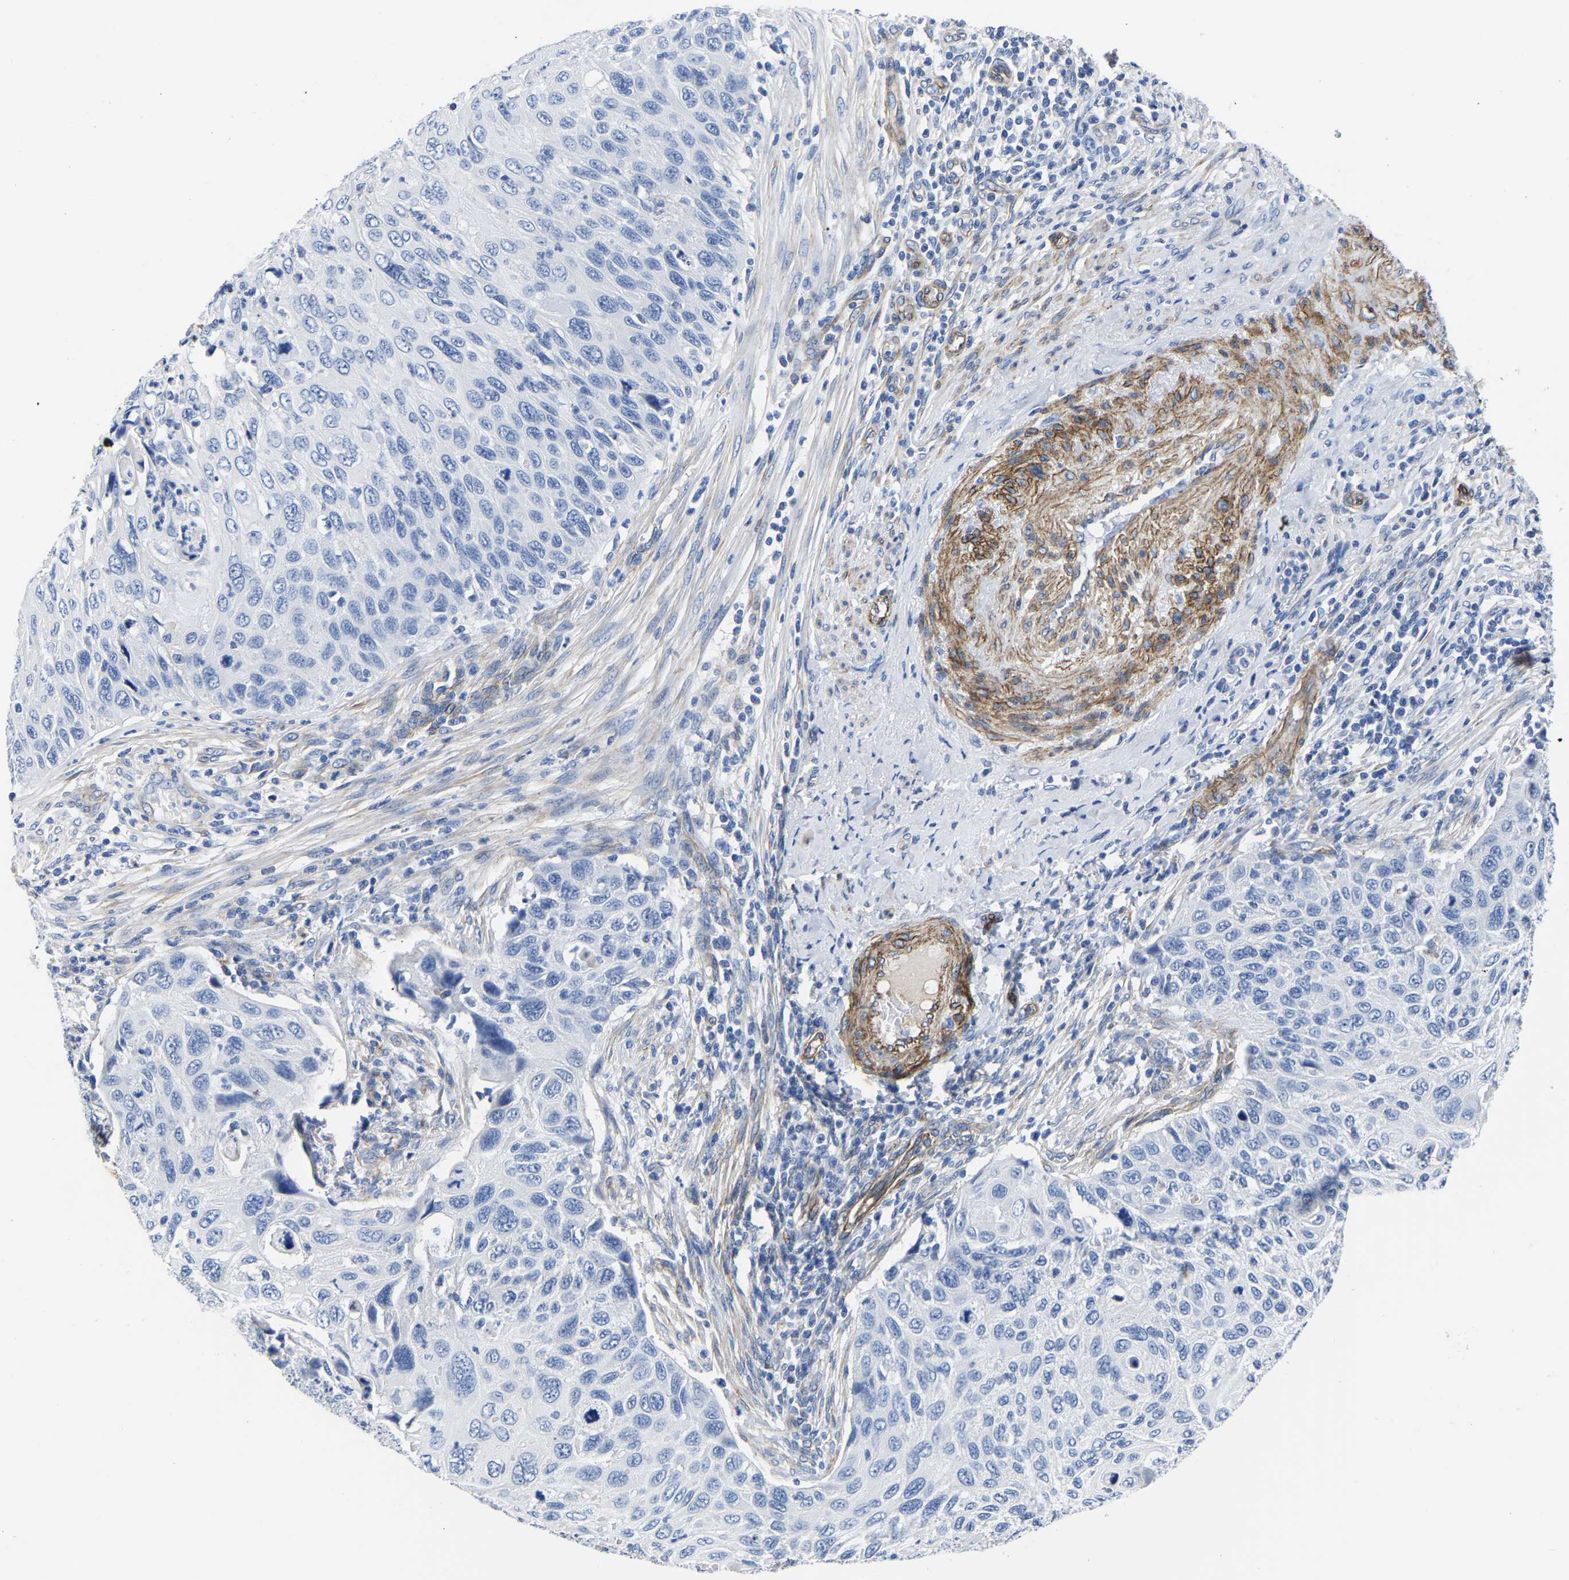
{"staining": {"intensity": "negative", "quantity": "none", "location": "none"}, "tissue": "cervical cancer", "cell_type": "Tumor cells", "image_type": "cancer", "snomed": [{"axis": "morphology", "description": "Squamous cell carcinoma, NOS"}, {"axis": "topography", "description": "Cervix"}], "caption": "This is an IHC micrograph of human cervical squamous cell carcinoma. There is no staining in tumor cells.", "gene": "SLC45A3", "patient": {"sex": "female", "age": 70}}